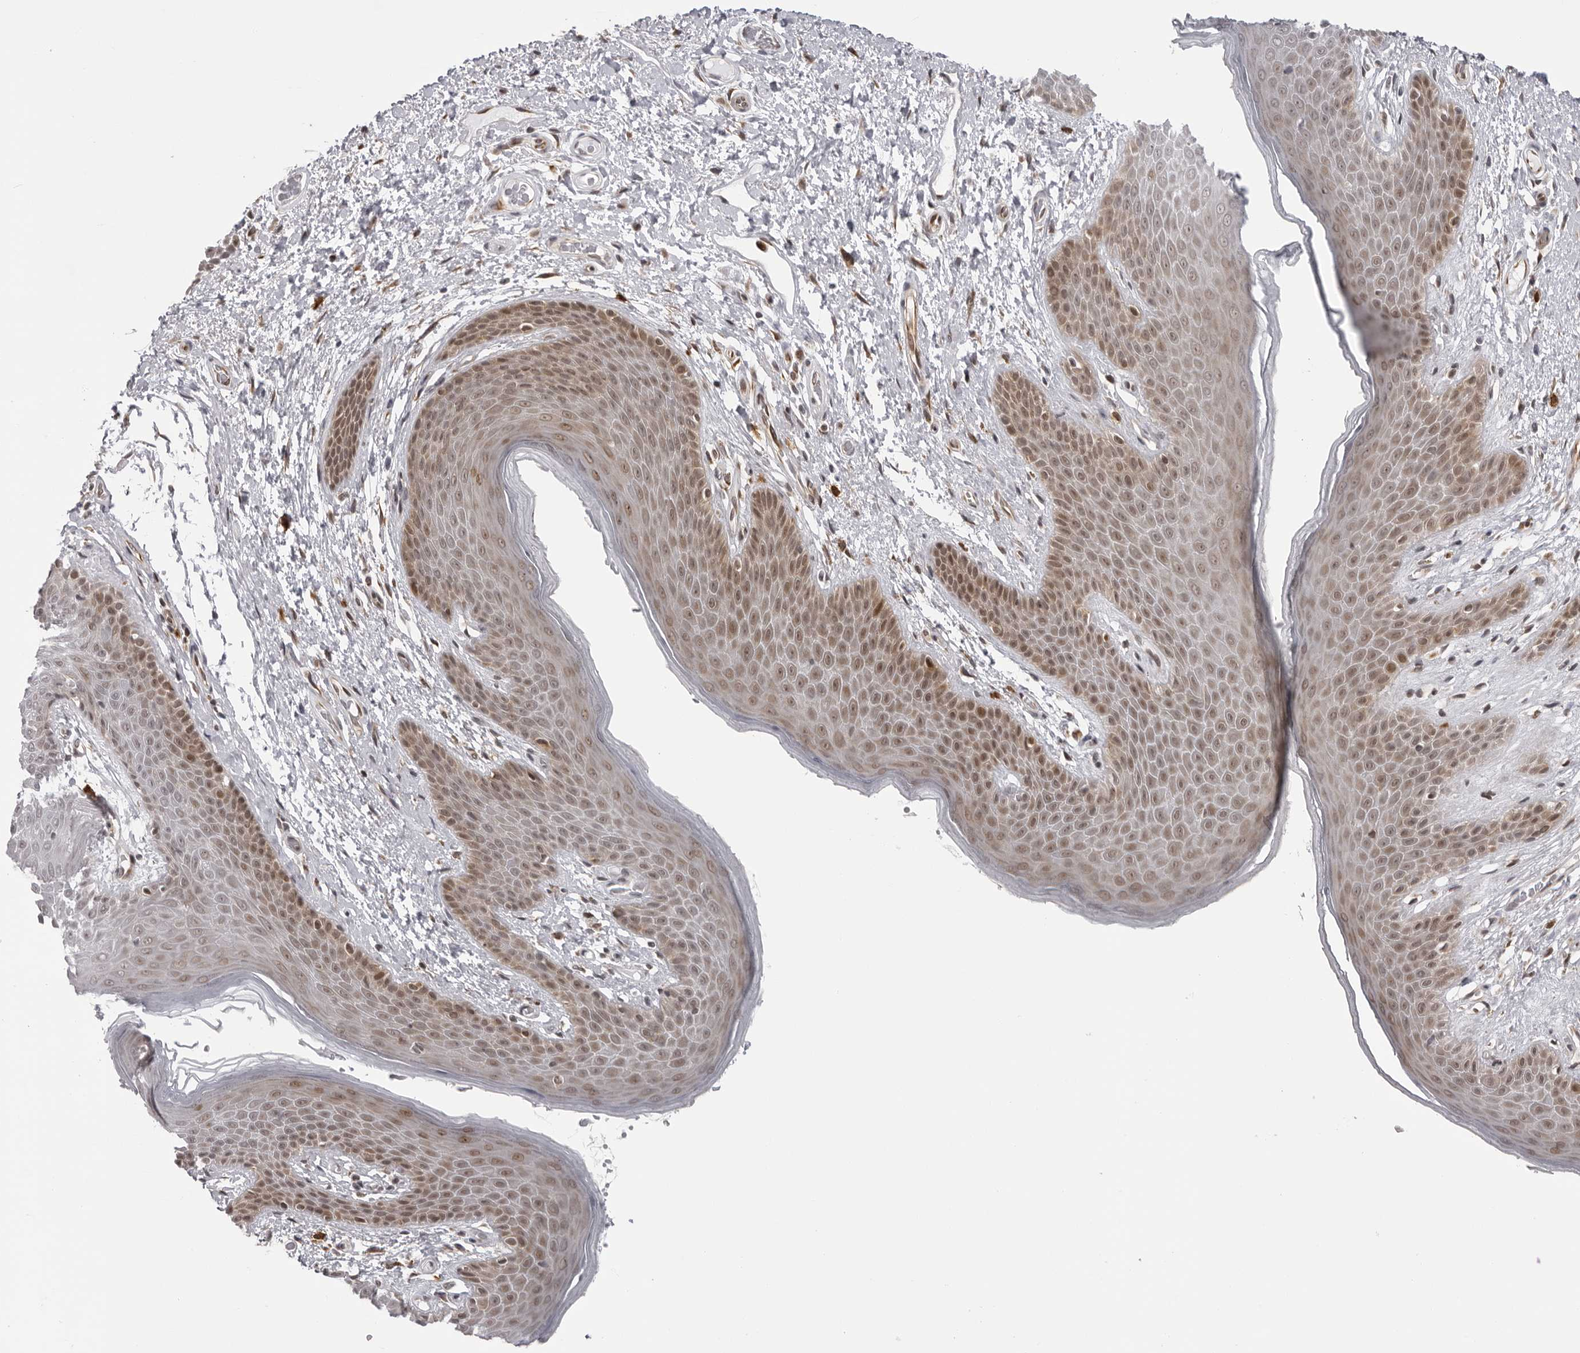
{"staining": {"intensity": "moderate", "quantity": "25%-75%", "location": "nuclear"}, "tissue": "skin", "cell_type": "Epidermal cells", "image_type": "normal", "snomed": [{"axis": "morphology", "description": "Normal tissue, NOS"}, {"axis": "topography", "description": "Anal"}], "caption": "Epidermal cells exhibit medium levels of moderate nuclear expression in about 25%-75% of cells in unremarkable human skin.", "gene": "GCSAML", "patient": {"sex": "male", "age": 74}}